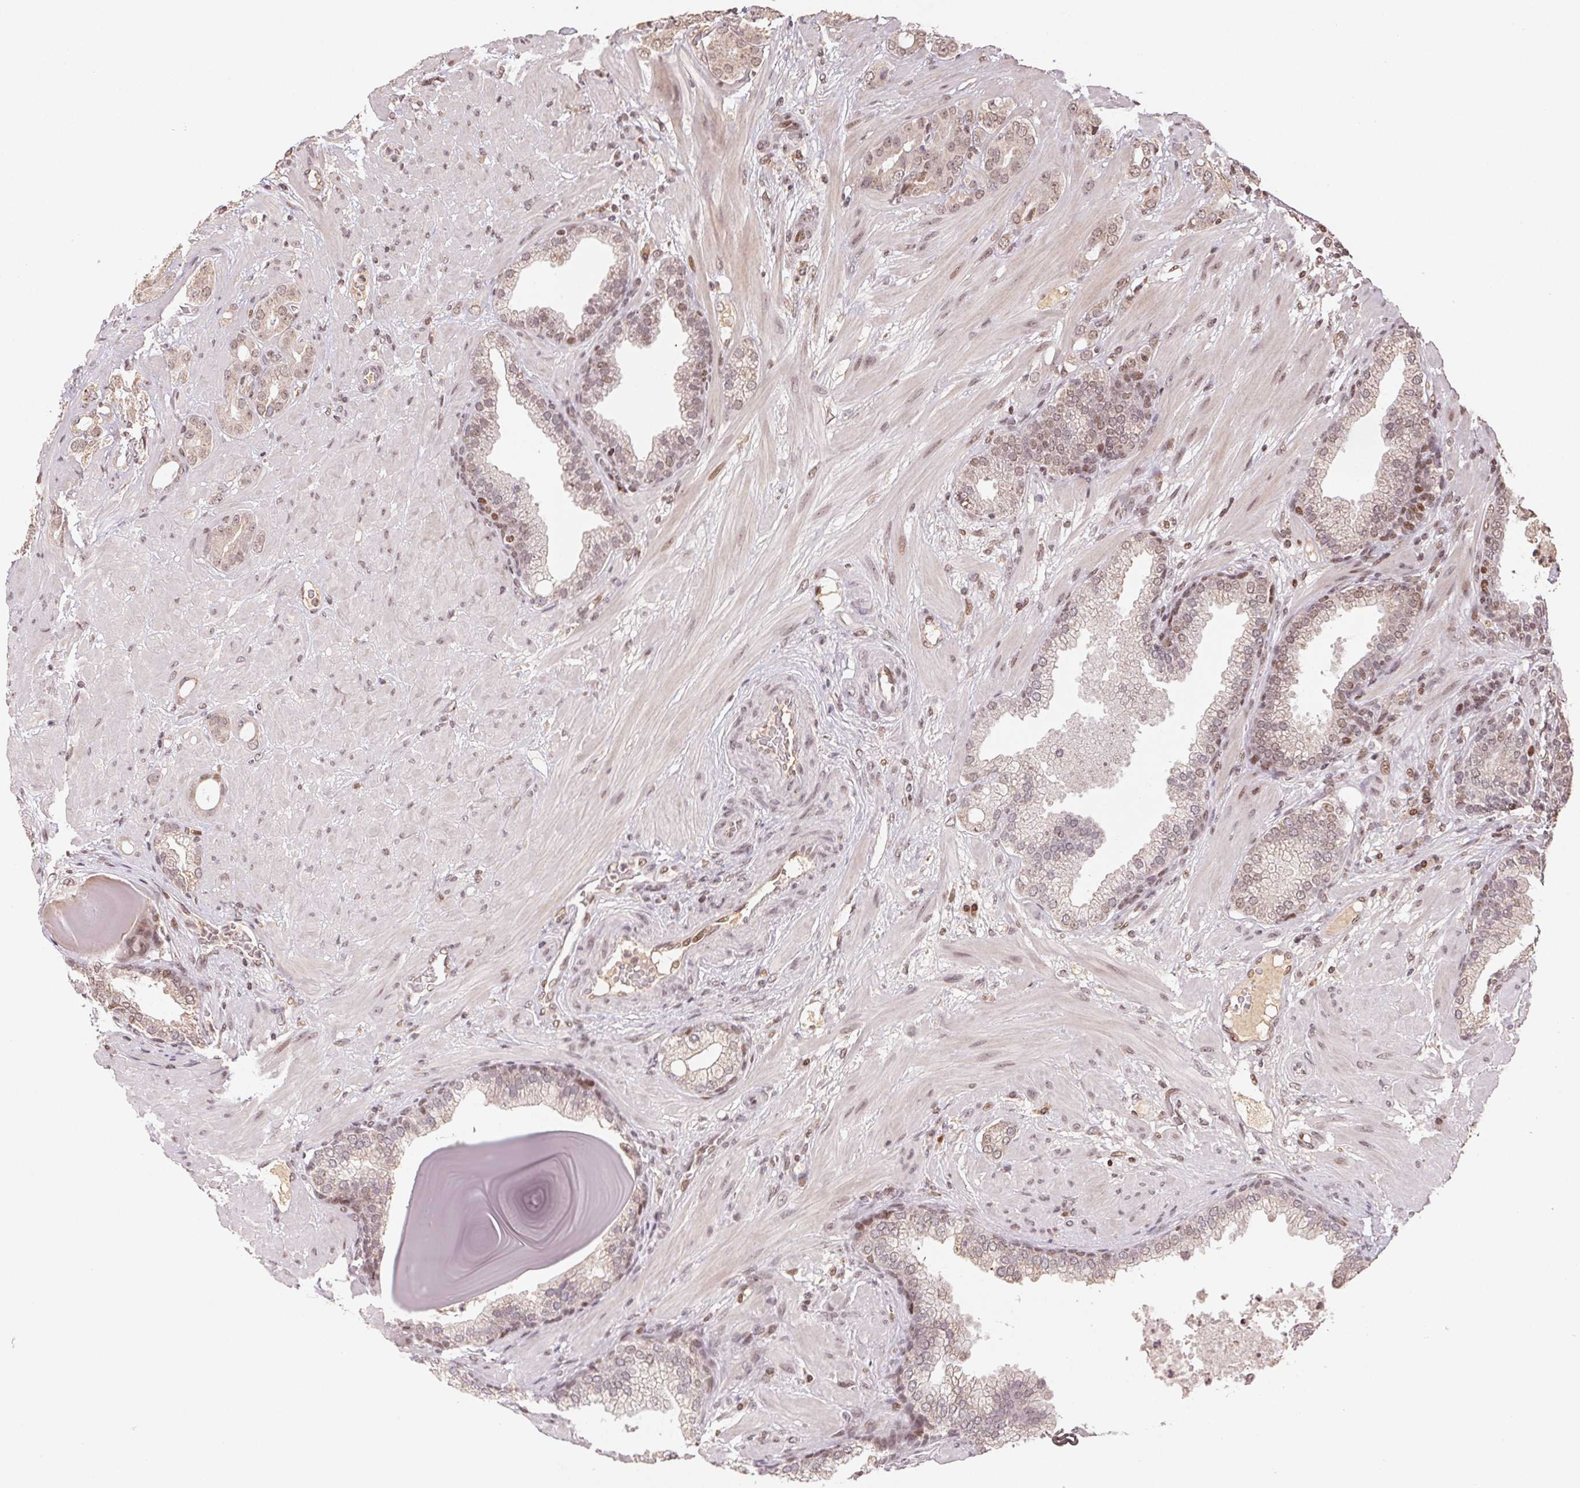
{"staining": {"intensity": "weak", "quantity": ">75%", "location": "cytoplasmic/membranous,nuclear"}, "tissue": "prostate cancer", "cell_type": "Tumor cells", "image_type": "cancer", "snomed": [{"axis": "morphology", "description": "Adenocarcinoma, Low grade"}, {"axis": "topography", "description": "Prostate"}], "caption": "DAB immunohistochemical staining of prostate cancer reveals weak cytoplasmic/membranous and nuclear protein positivity in approximately >75% of tumor cells. The protein is shown in brown color, while the nuclei are stained blue.", "gene": "MAPKAPK2", "patient": {"sex": "male", "age": 57}}